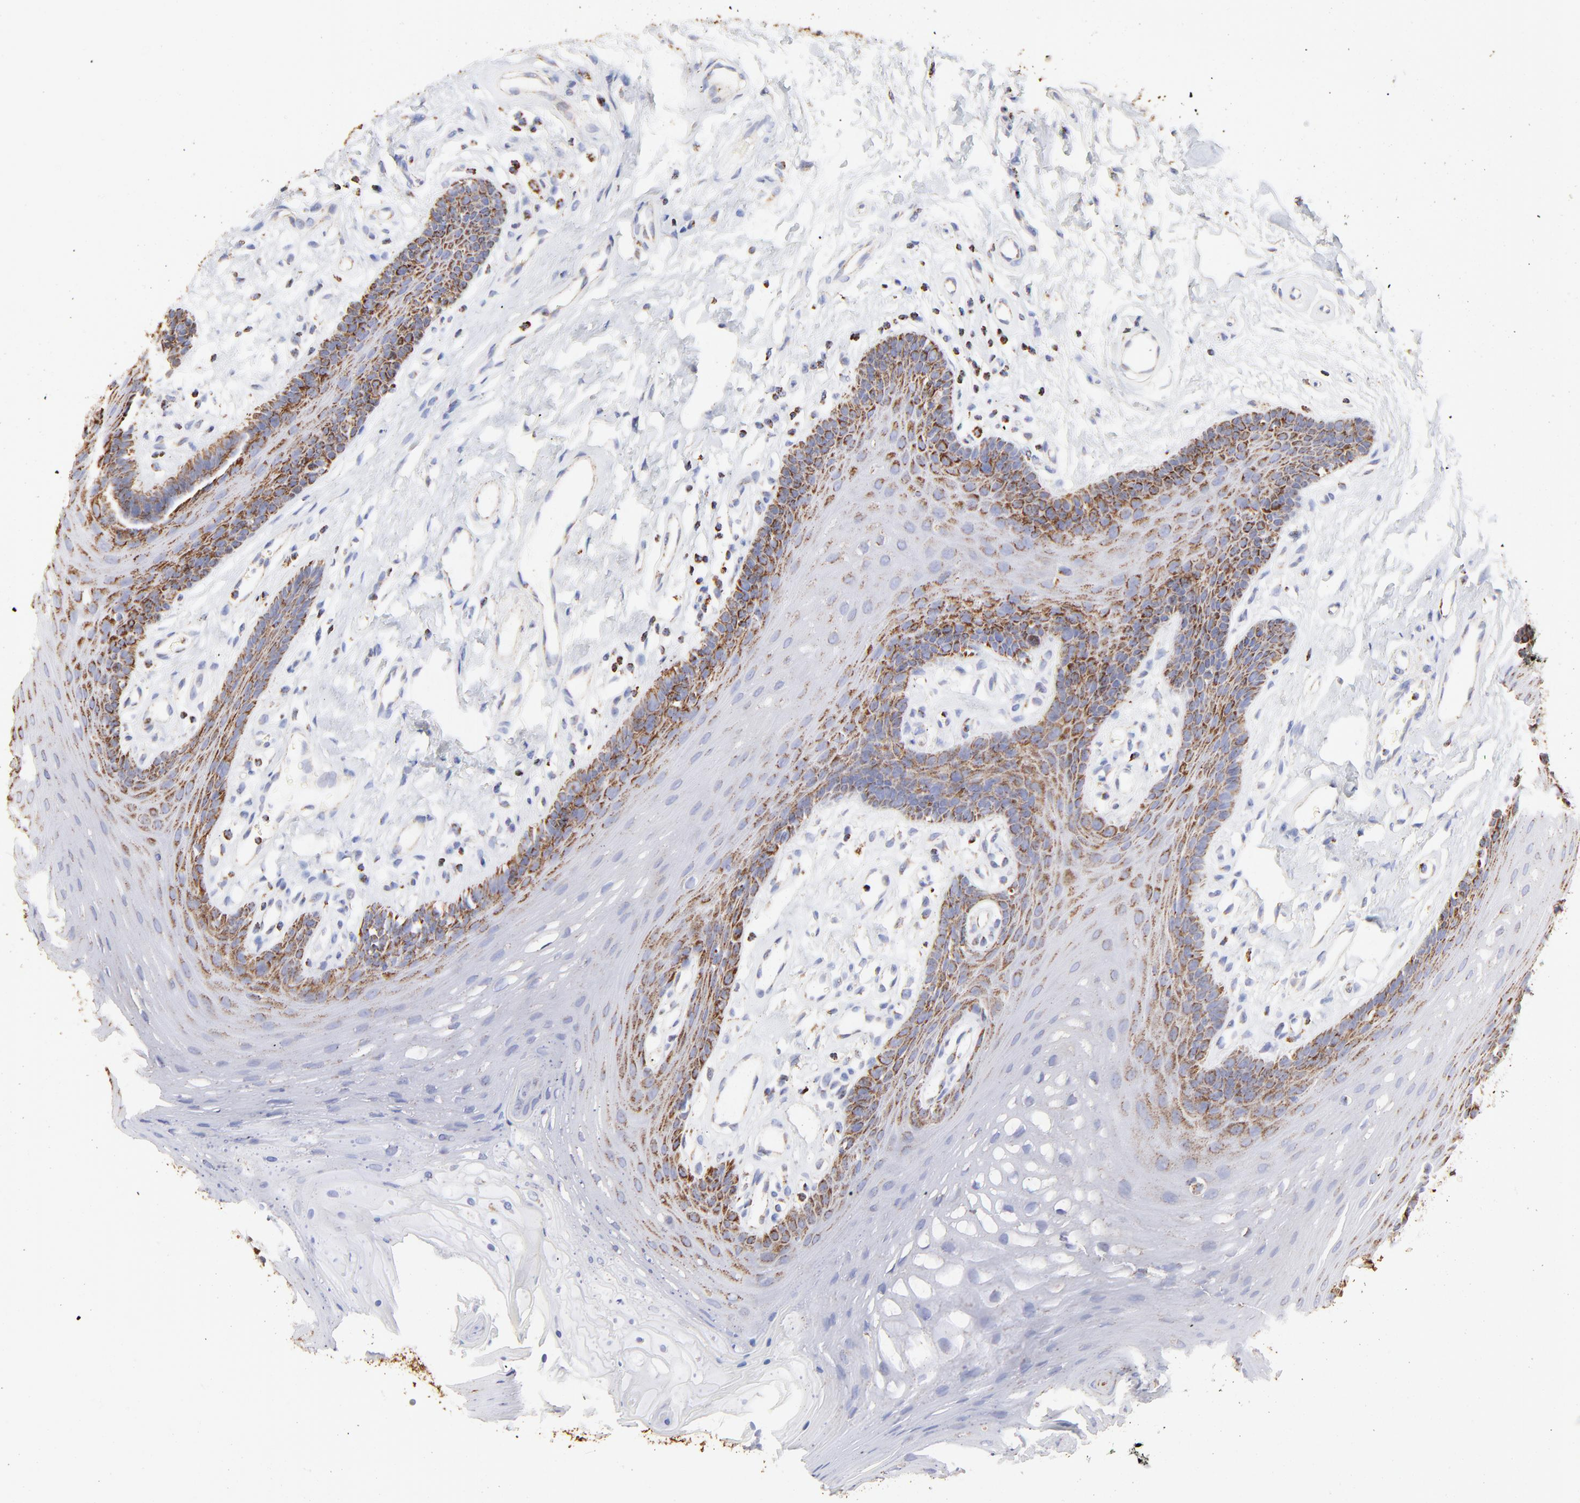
{"staining": {"intensity": "moderate", "quantity": ">75%", "location": "cytoplasmic/membranous"}, "tissue": "oral mucosa", "cell_type": "Squamous epithelial cells", "image_type": "normal", "snomed": [{"axis": "morphology", "description": "Normal tissue, NOS"}, {"axis": "topography", "description": "Oral tissue"}], "caption": "IHC (DAB (3,3'-diaminobenzidine)) staining of unremarkable oral mucosa shows moderate cytoplasmic/membranous protein staining in approximately >75% of squamous epithelial cells.", "gene": "COX4I1", "patient": {"sex": "male", "age": 62}}